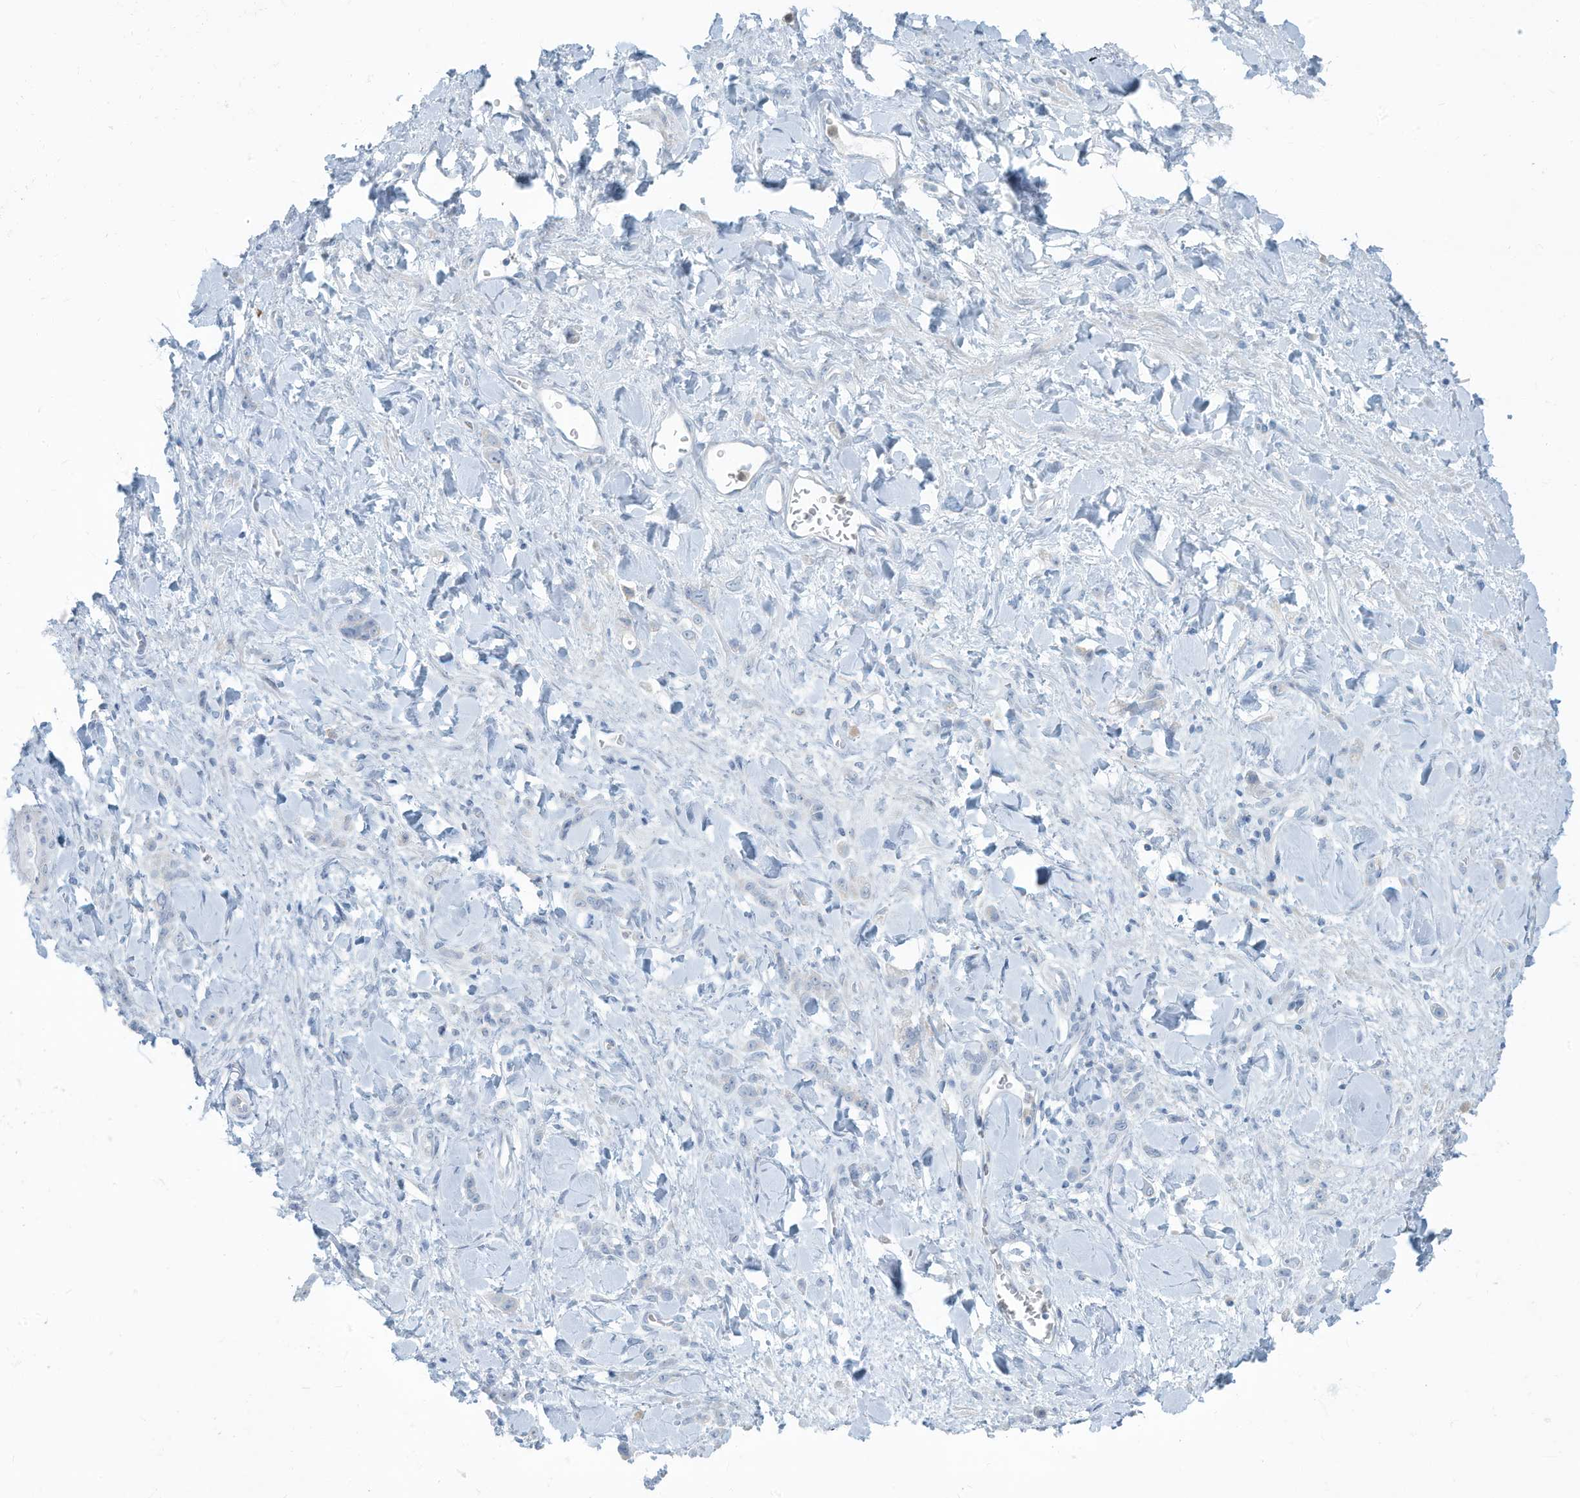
{"staining": {"intensity": "negative", "quantity": "none", "location": "none"}, "tissue": "stomach cancer", "cell_type": "Tumor cells", "image_type": "cancer", "snomed": [{"axis": "morphology", "description": "Normal tissue, NOS"}, {"axis": "morphology", "description": "Adenocarcinoma, NOS"}, {"axis": "topography", "description": "Stomach"}], "caption": "Tumor cells are negative for brown protein staining in stomach adenocarcinoma.", "gene": "ERI2", "patient": {"sex": "male", "age": 82}}